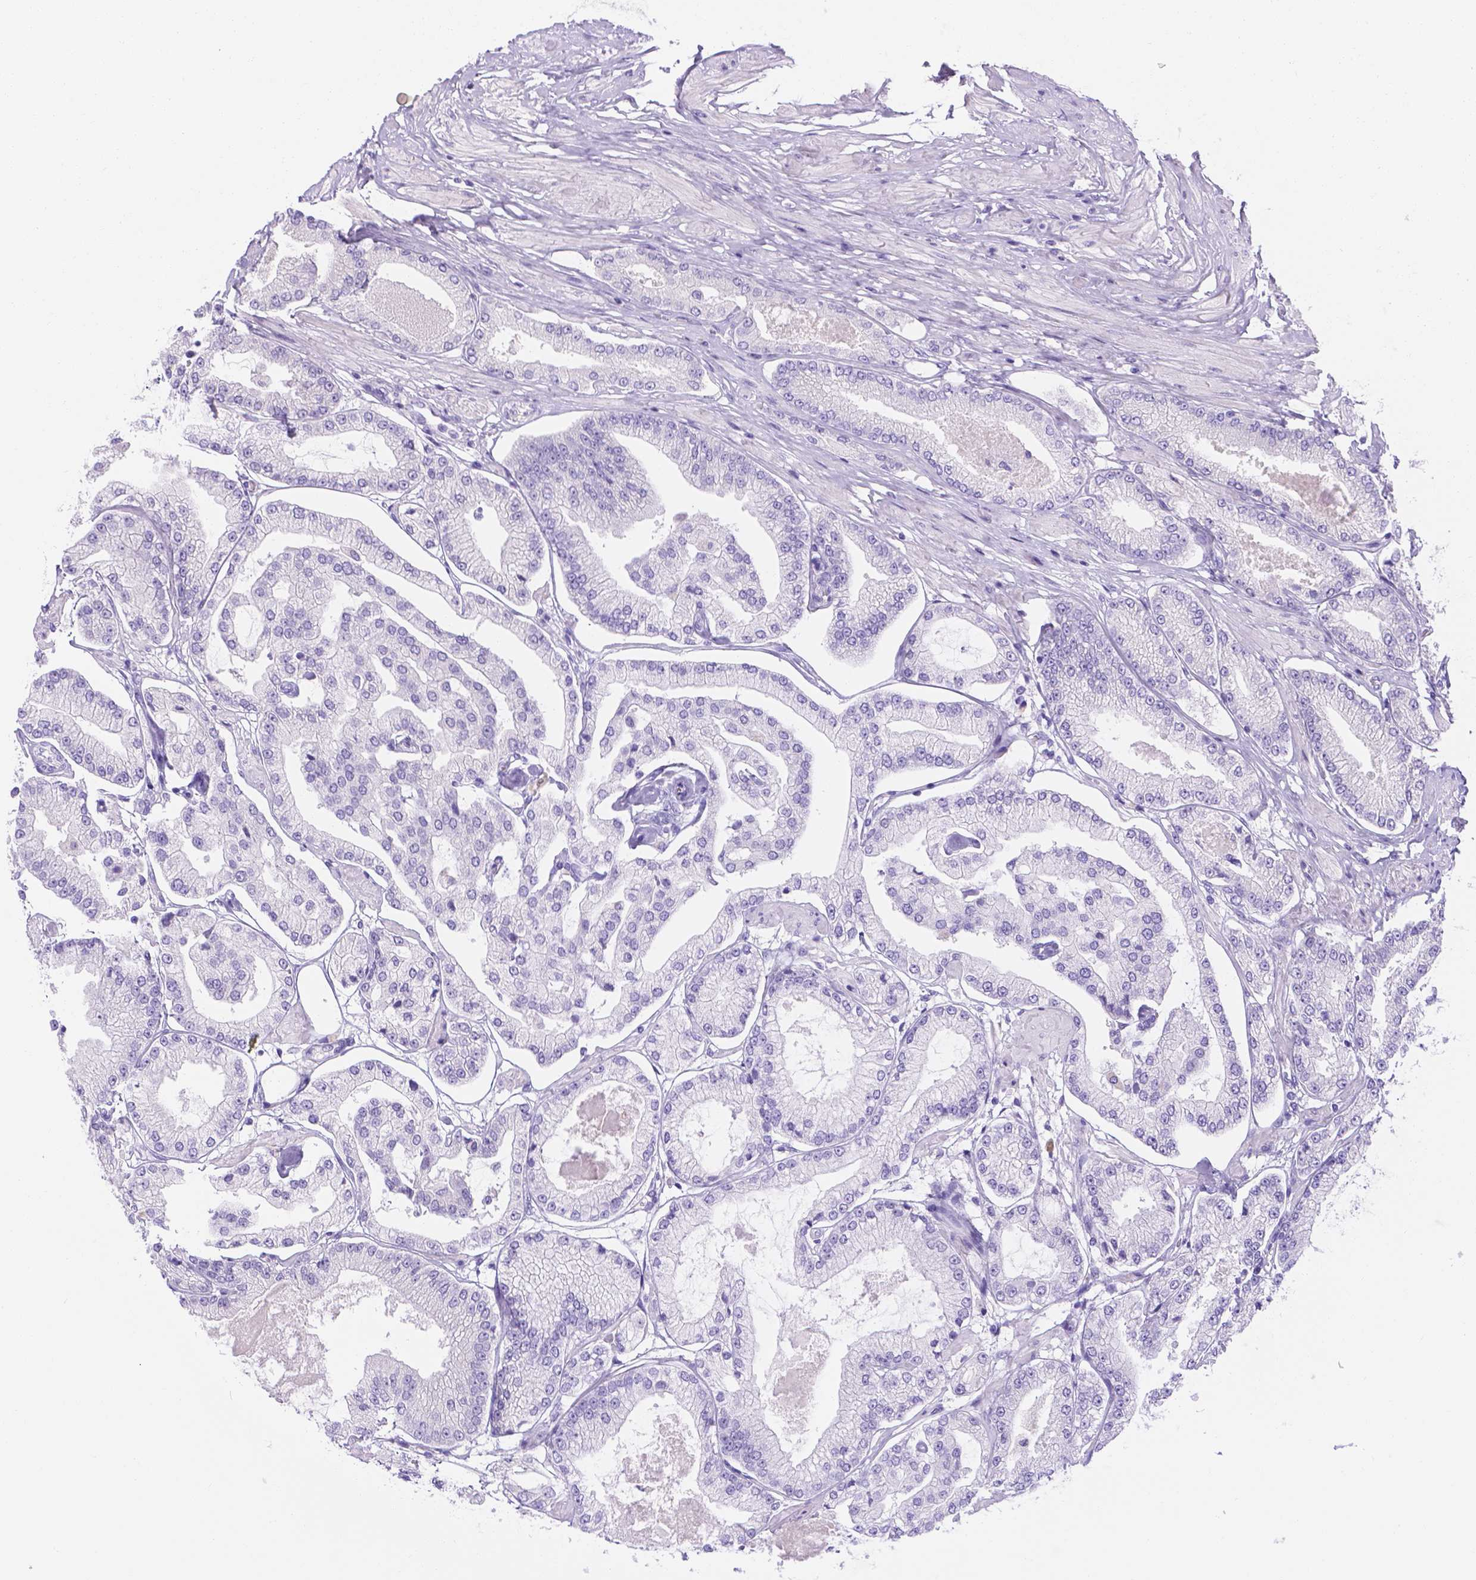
{"staining": {"intensity": "negative", "quantity": "none", "location": "none"}, "tissue": "prostate cancer", "cell_type": "Tumor cells", "image_type": "cancer", "snomed": [{"axis": "morphology", "description": "Adenocarcinoma, Low grade"}, {"axis": "topography", "description": "Prostate"}], "caption": "A histopathology image of human prostate adenocarcinoma (low-grade) is negative for staining in tumor cells. The staining is performed using DAB (3,3'-diaminobenzidine) brown chromogen with nuclei counter-stained in using hematoxylin.", "gene": "MLN", "patient": {"sex": "male", "age": 55}}